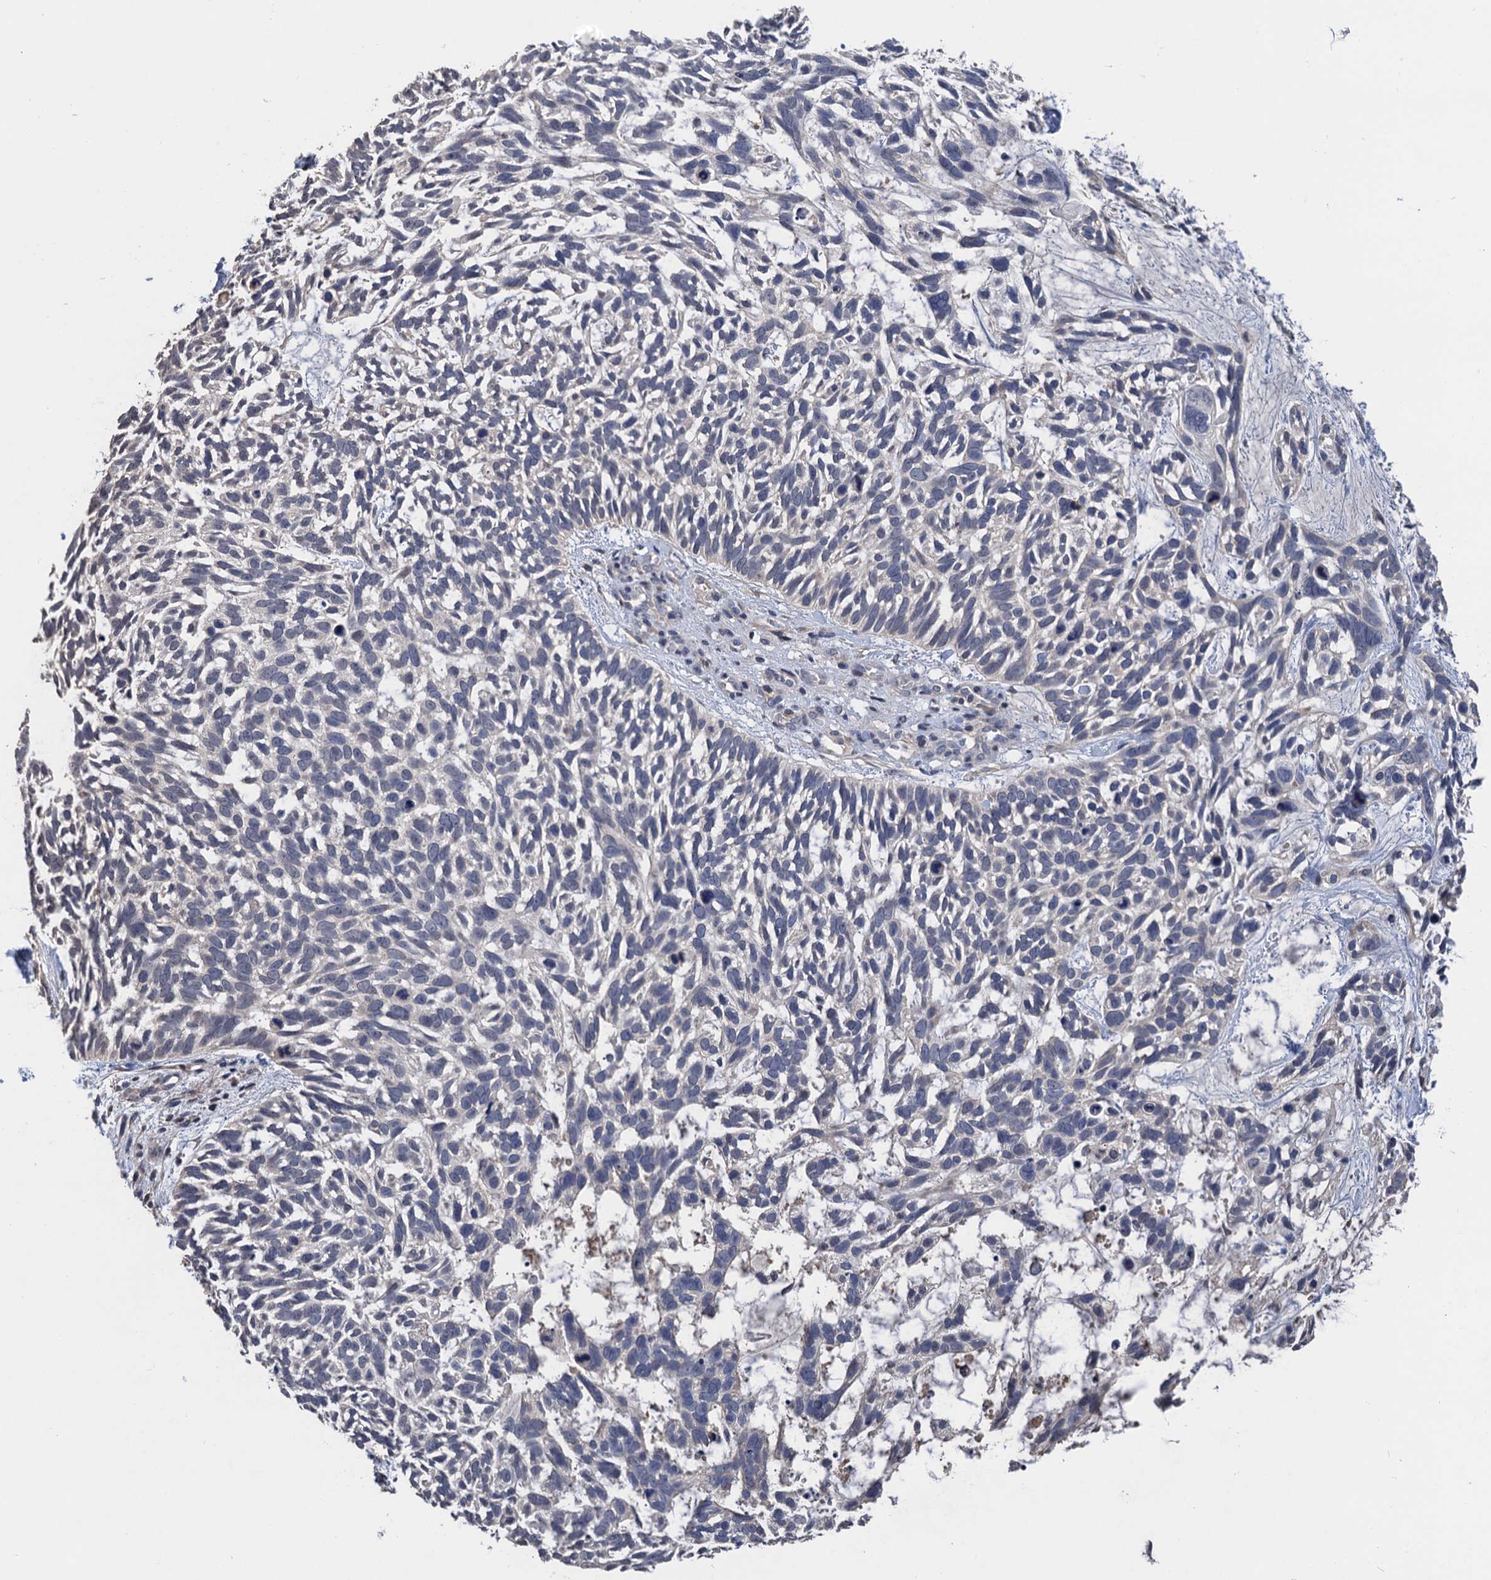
{"staining": {"intensity": "negative", "quantity": "none", "location": "none"}, "tissue": "skin cancer", "cell_type": "Tumor cells", "image_type": "cancer", "snomed": [{"axis": "morphology", "description": "Basal cell carcinoma"}, {"axis": "topography", "description": "Skin"}], "caption": "A high-resolution photomicrograph shows immunohistochemistry staining of skin cancer, which shows no significant expression in tumor cells.", "gene": "ART5", "patient": {"sex": "male", "age": 88}}